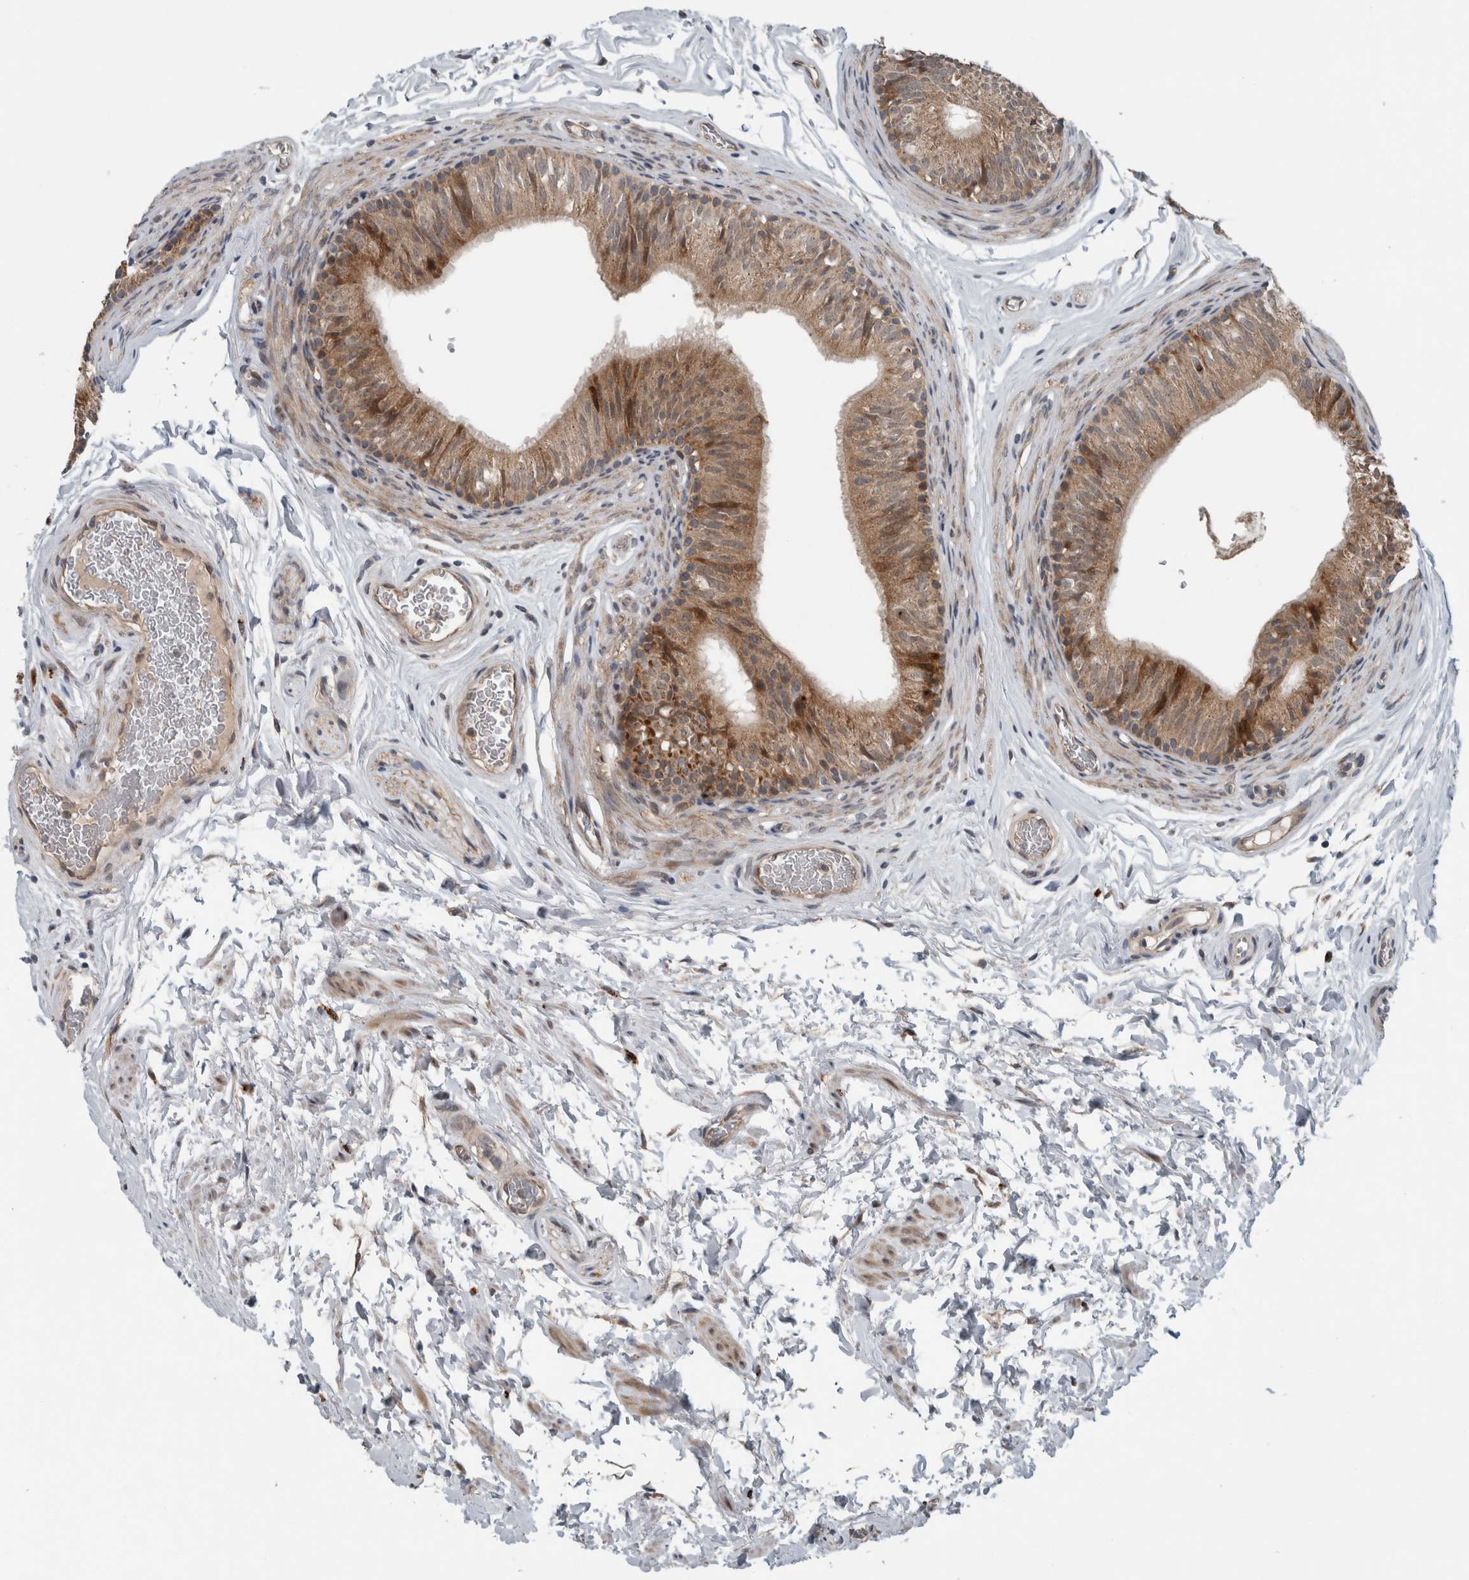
{"staining": {"intensity": "strong", "quantity": ">75%", "location": "cytoplasmic/membranous"}, "tissue": "epididymis", "cell_type": "Glandular cells", "image_type": "normal", "snomed": [{"axis": "morphology", "description": "Normal tissue, NOS"}, {"axis": "topography", "description": "Epididymis"}], "caption": "Protein expression analysis of normal epididymis displays strong cytoplasmic/membranous expression in approximately >75% of glandular cells. Immunohistochemistry (ihc) stains the protein in brown and the nuclei are stained blue.", "gene": "GBA2", "patient": {"sex": "male", "age": 36}}